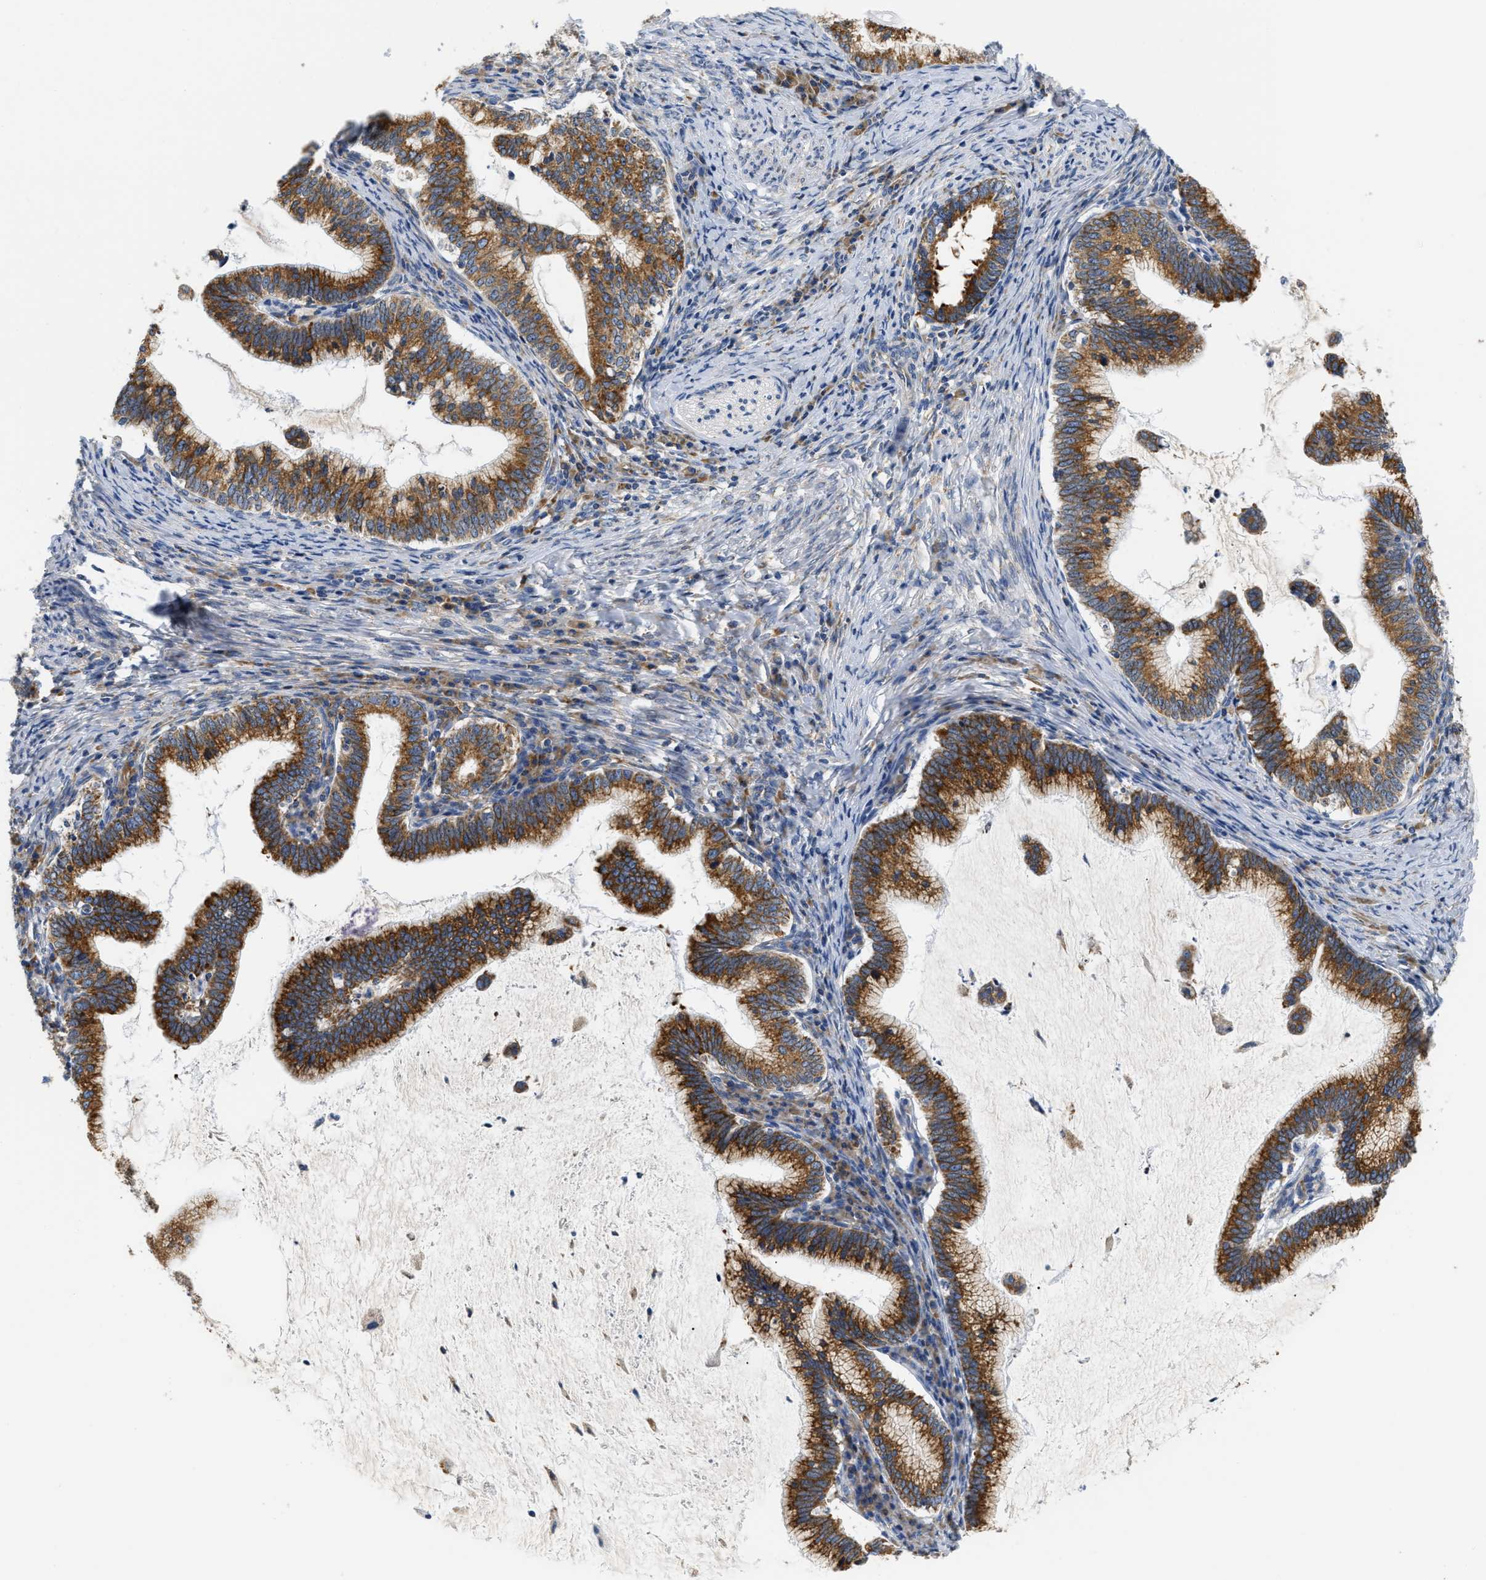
{"staining": {"intensity": "strong", "quantity": ">75%", "location": "cytoplasmic/membranous"}, "tissue": "cervical cancer", "cell_type": "Tumor cells", "image_type": "cancer", "snomed": [{"axis": "morphology", "description": "Adenocarcinoma, NOS"}, {"axis": "topography", "description": "Cervix"}], "caption": "This image shows adenocarcinoma (cervical) stained with immunohistochemistry to label a protein in brown. The cytoplasmic/membranous of tumor cells show strong positivity for the protein. Nuclei are counter-stained blue.", "gene": "HDHD3", "patient": {"sex": "female", "age": 36}}